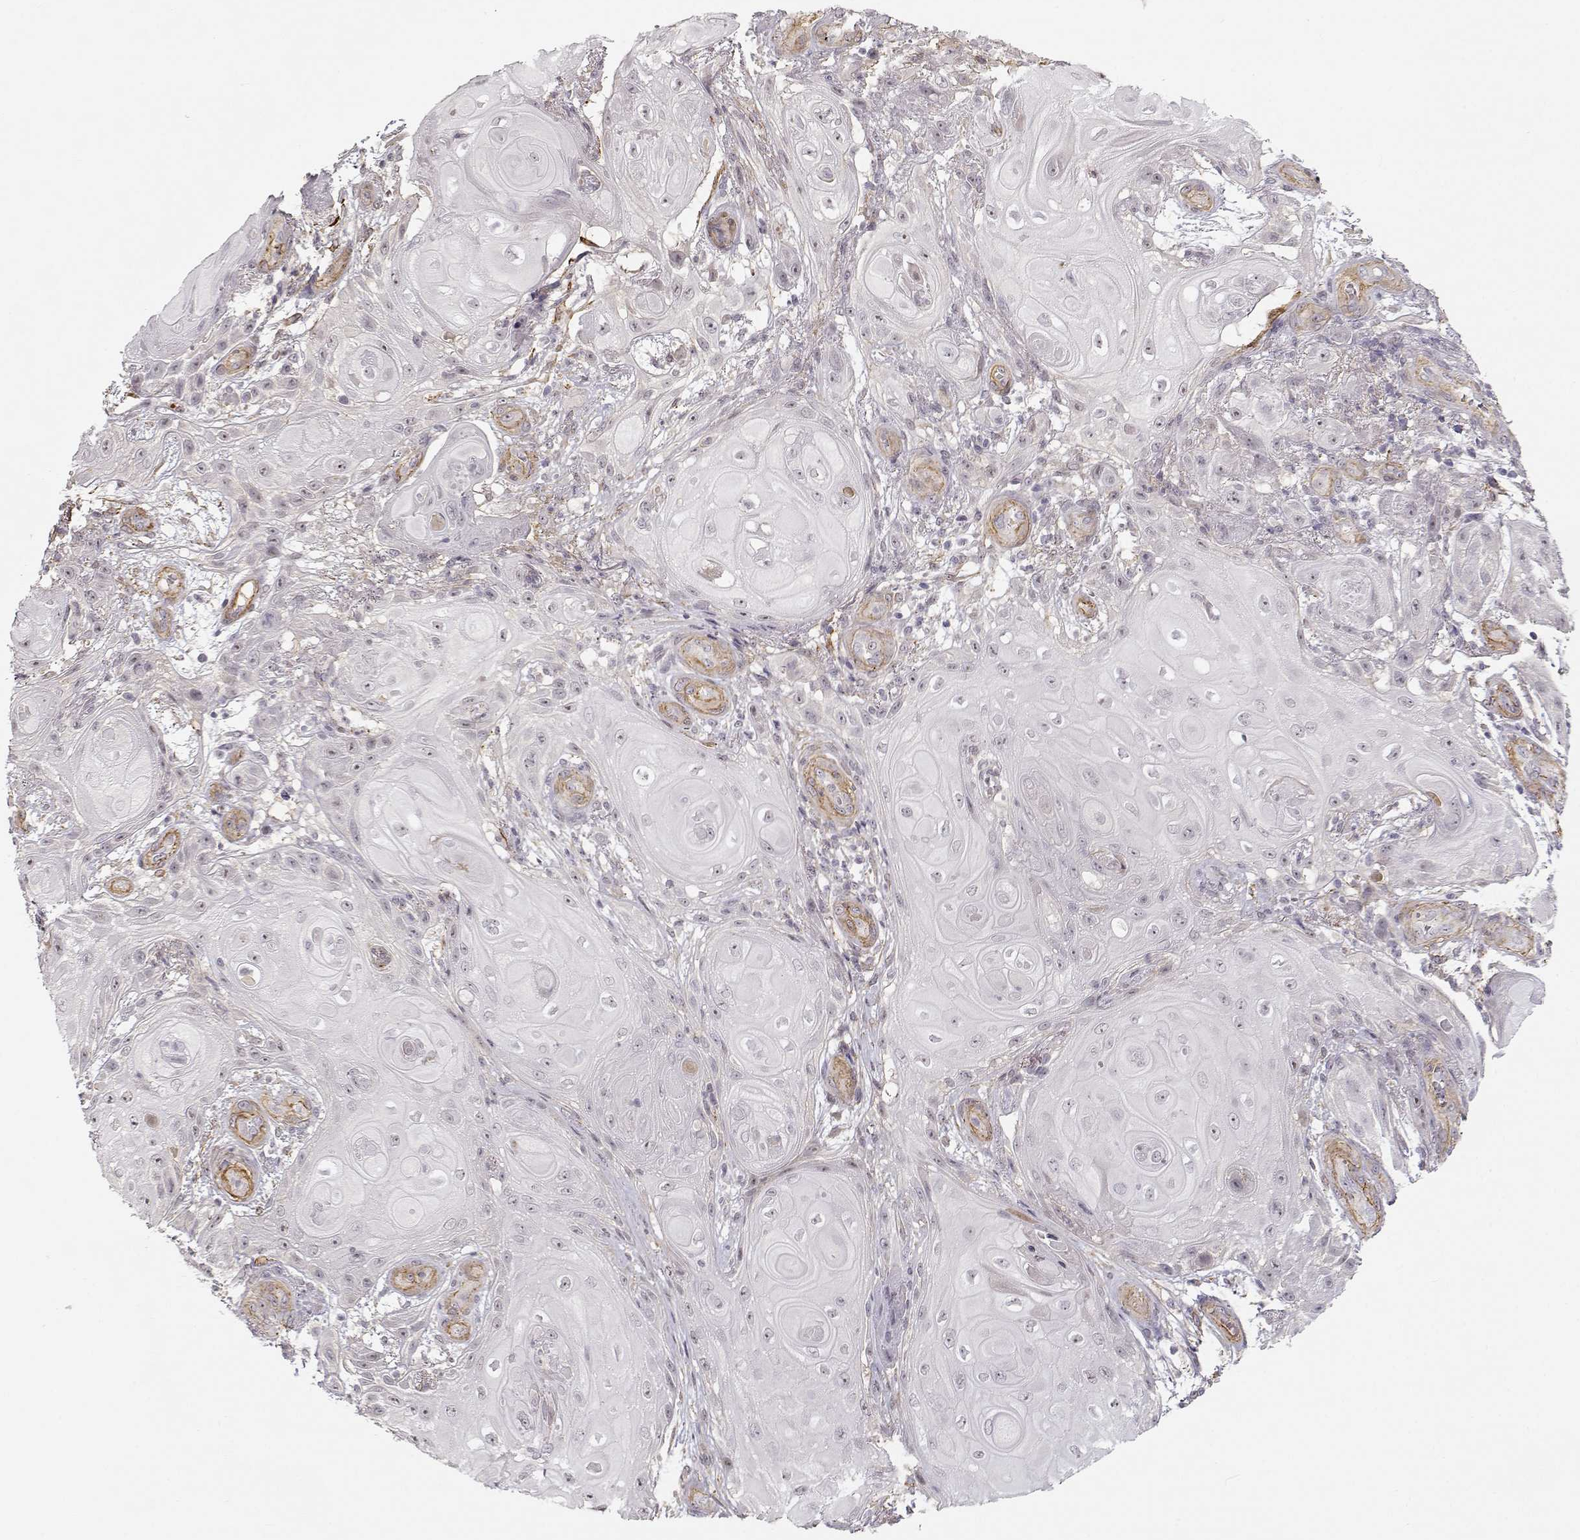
{"staining": {"intensity": "negative", "quantity": "none", "location": "none"}, "tissue": "skin cancer", "cell_type": "Tumor cells", "image_type": "cancer", "snomed": [{"axis": "morphology", "description": "Squamous cell carcinoma, NOS"}, {"axis": "topography", "description": "Skin"}], "caption": "DAB (3,3'-diaminobenzidine) immunohistochemical staining of human skin cancer displays no significant expression in tumor cells.", "gene": "RGS9BP", "patient": {"sex": "male", "age": 62}}